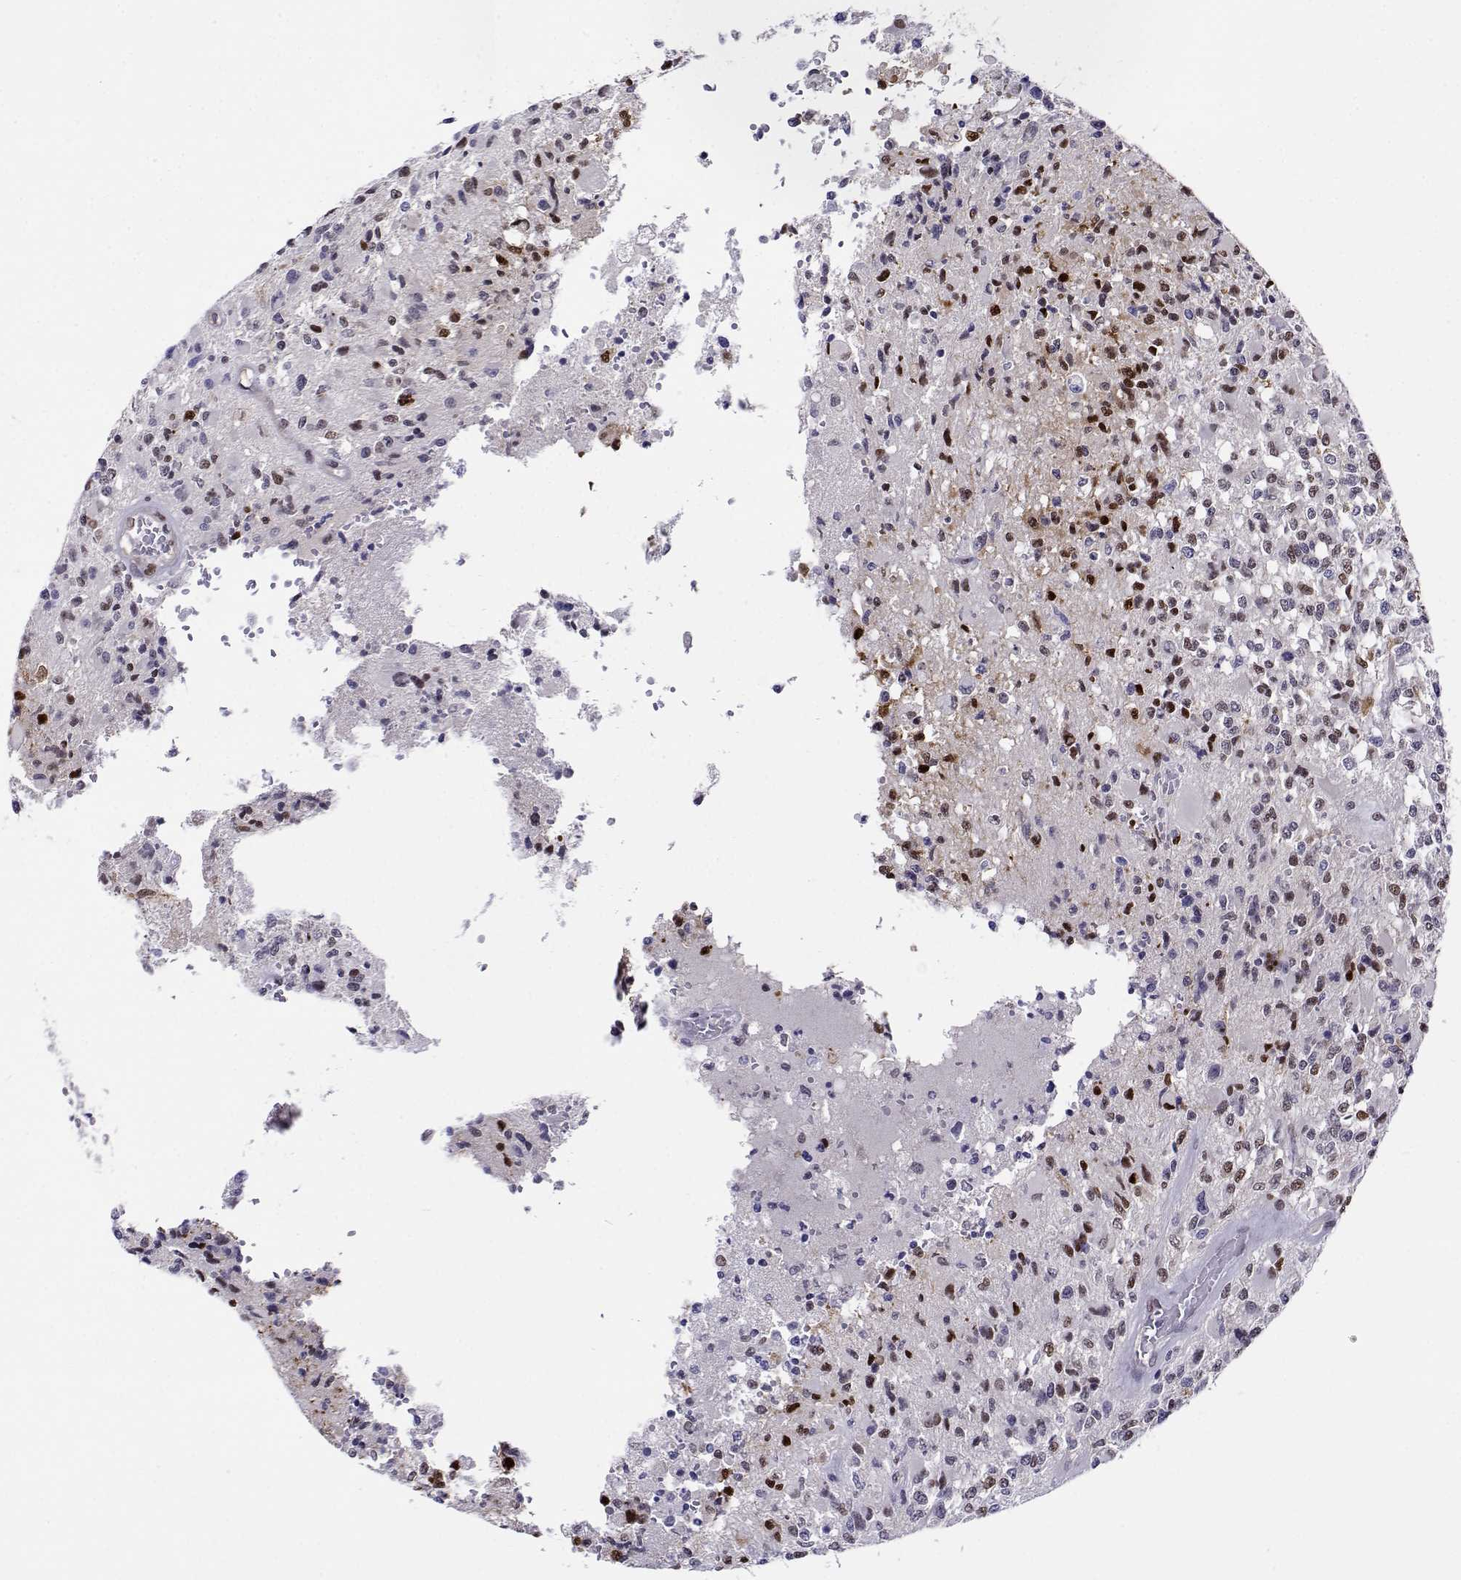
{"staining": {"intensity": "strong", "quantity": "<25%", "location": "nuclear"}, "tissue": "glioma", "cell_type": "Tumor cells", "image_type": "cancer", "snomed": [{"axis": "morphology", "description": "Glioma, malignant, High grade"}, {"axis": "topography", "description": "Brain"}], "caption": "A micrograph showing strong nuclear staining in approximately <25% of tumor cells in high-grade glioma (malignant), as visualized by brown immunohistochemical staining.", "gene": "ERF", "patient": {"sex": "female", "age": 63}}